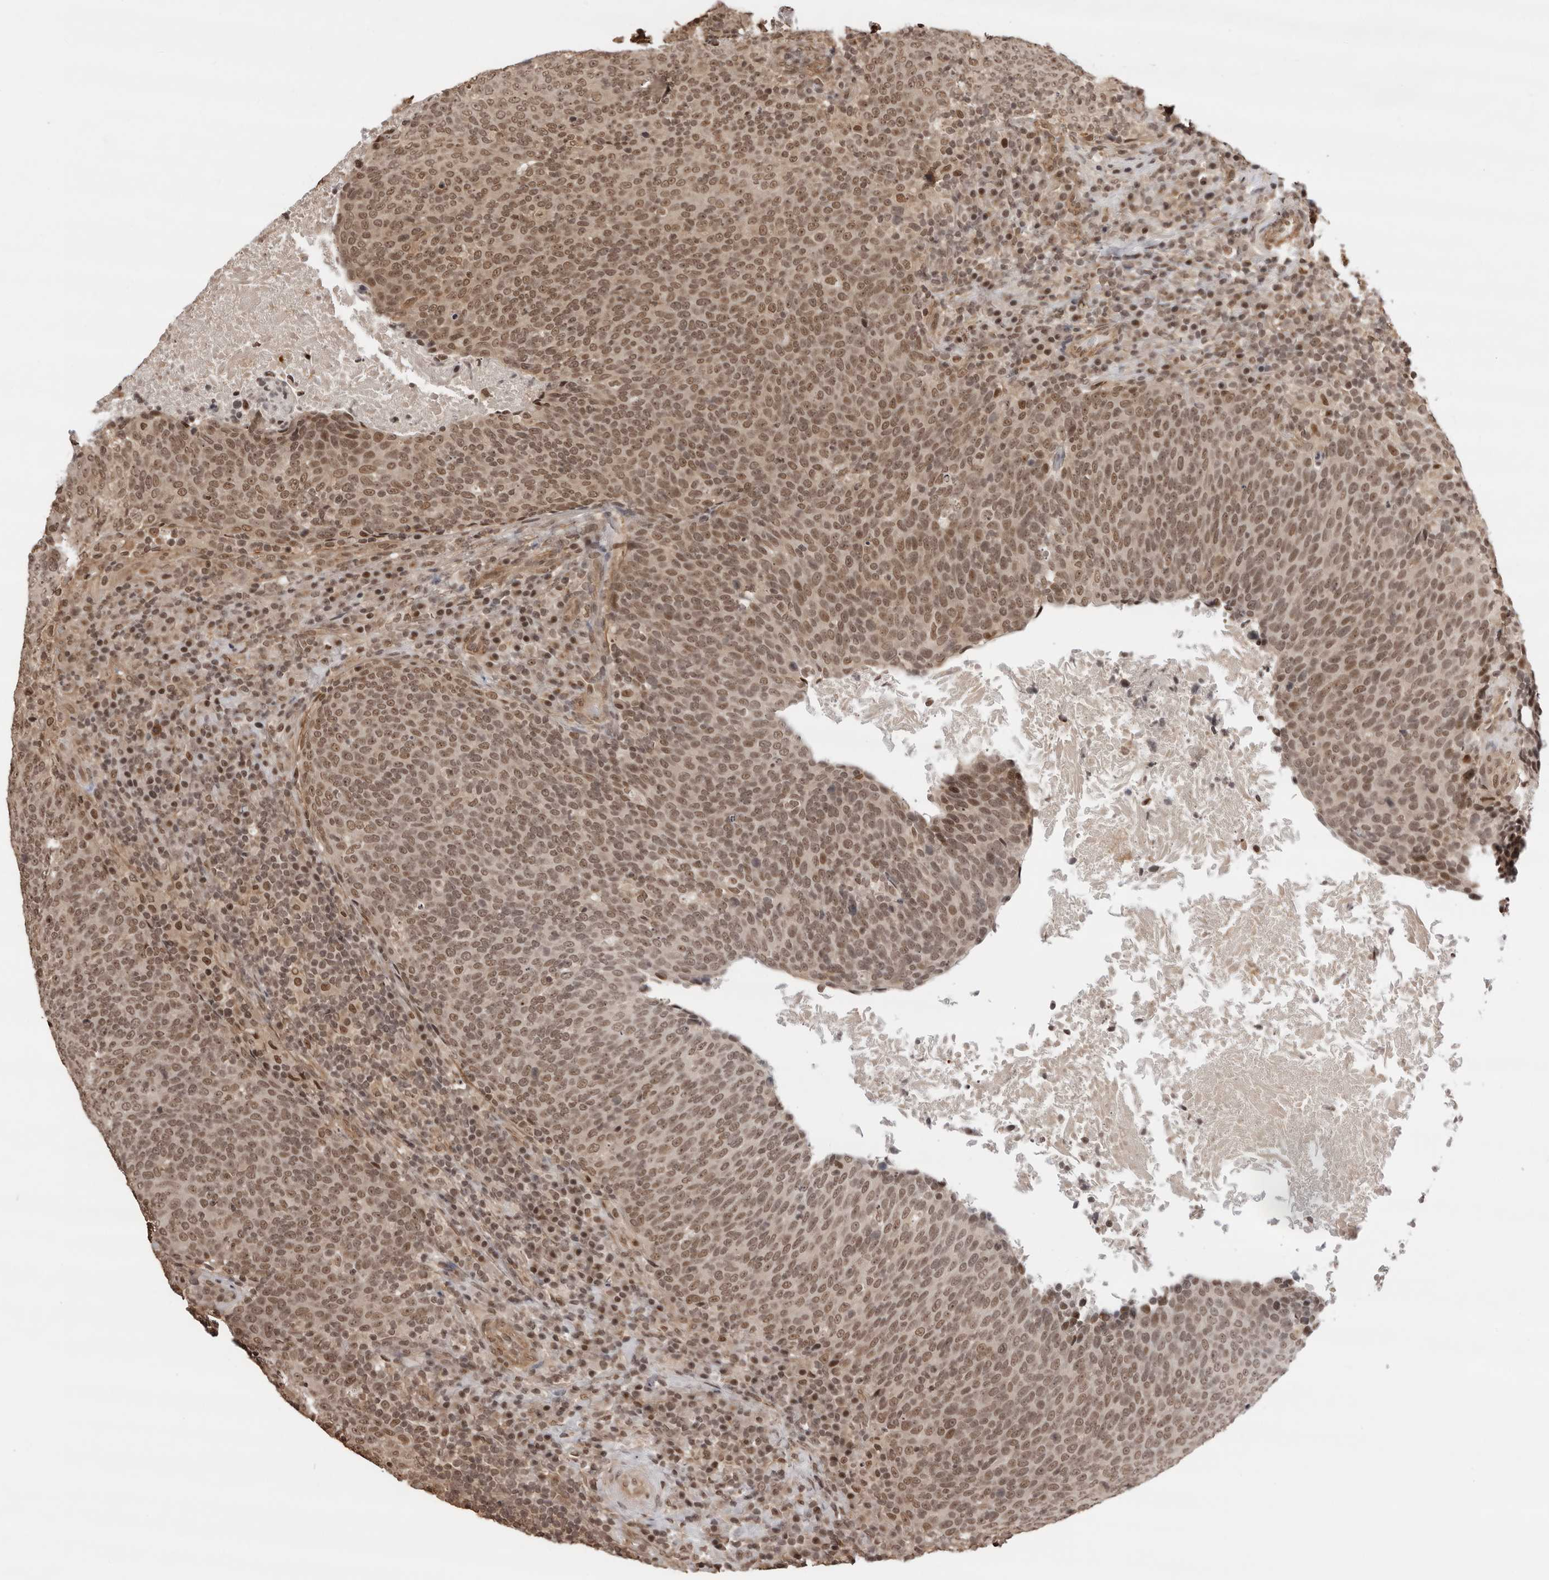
{"staining": {"intensity": "moderate", "quantity": ">75%", "location": "cytoplasmic/membranous,nuclear"}, "tissue": "head and neck cancer", "cell_type": "Tumor cells", "image_type": "cancer", "snomed": [{"axis": "morphology", "description": "Squamous cell carcinoma, NOS"}, {"axis": "morphology", "description": "Squamous cell carcinoma, metastatic, NOS"}, {"axis": "topography", "description": "Lymph node"}, {"axis": "topography", "description": "Head-Neck"}], "caption": "About >75% of tumor cells in metastatic squamous cell carcinoma (head and neck) display moderate cytoplasmic/membranous and nuclear protein expression as visualized by brown immunohistochemical staining.", "gene": "SDE2", "patient": {"sex": "male", "age": 62}}